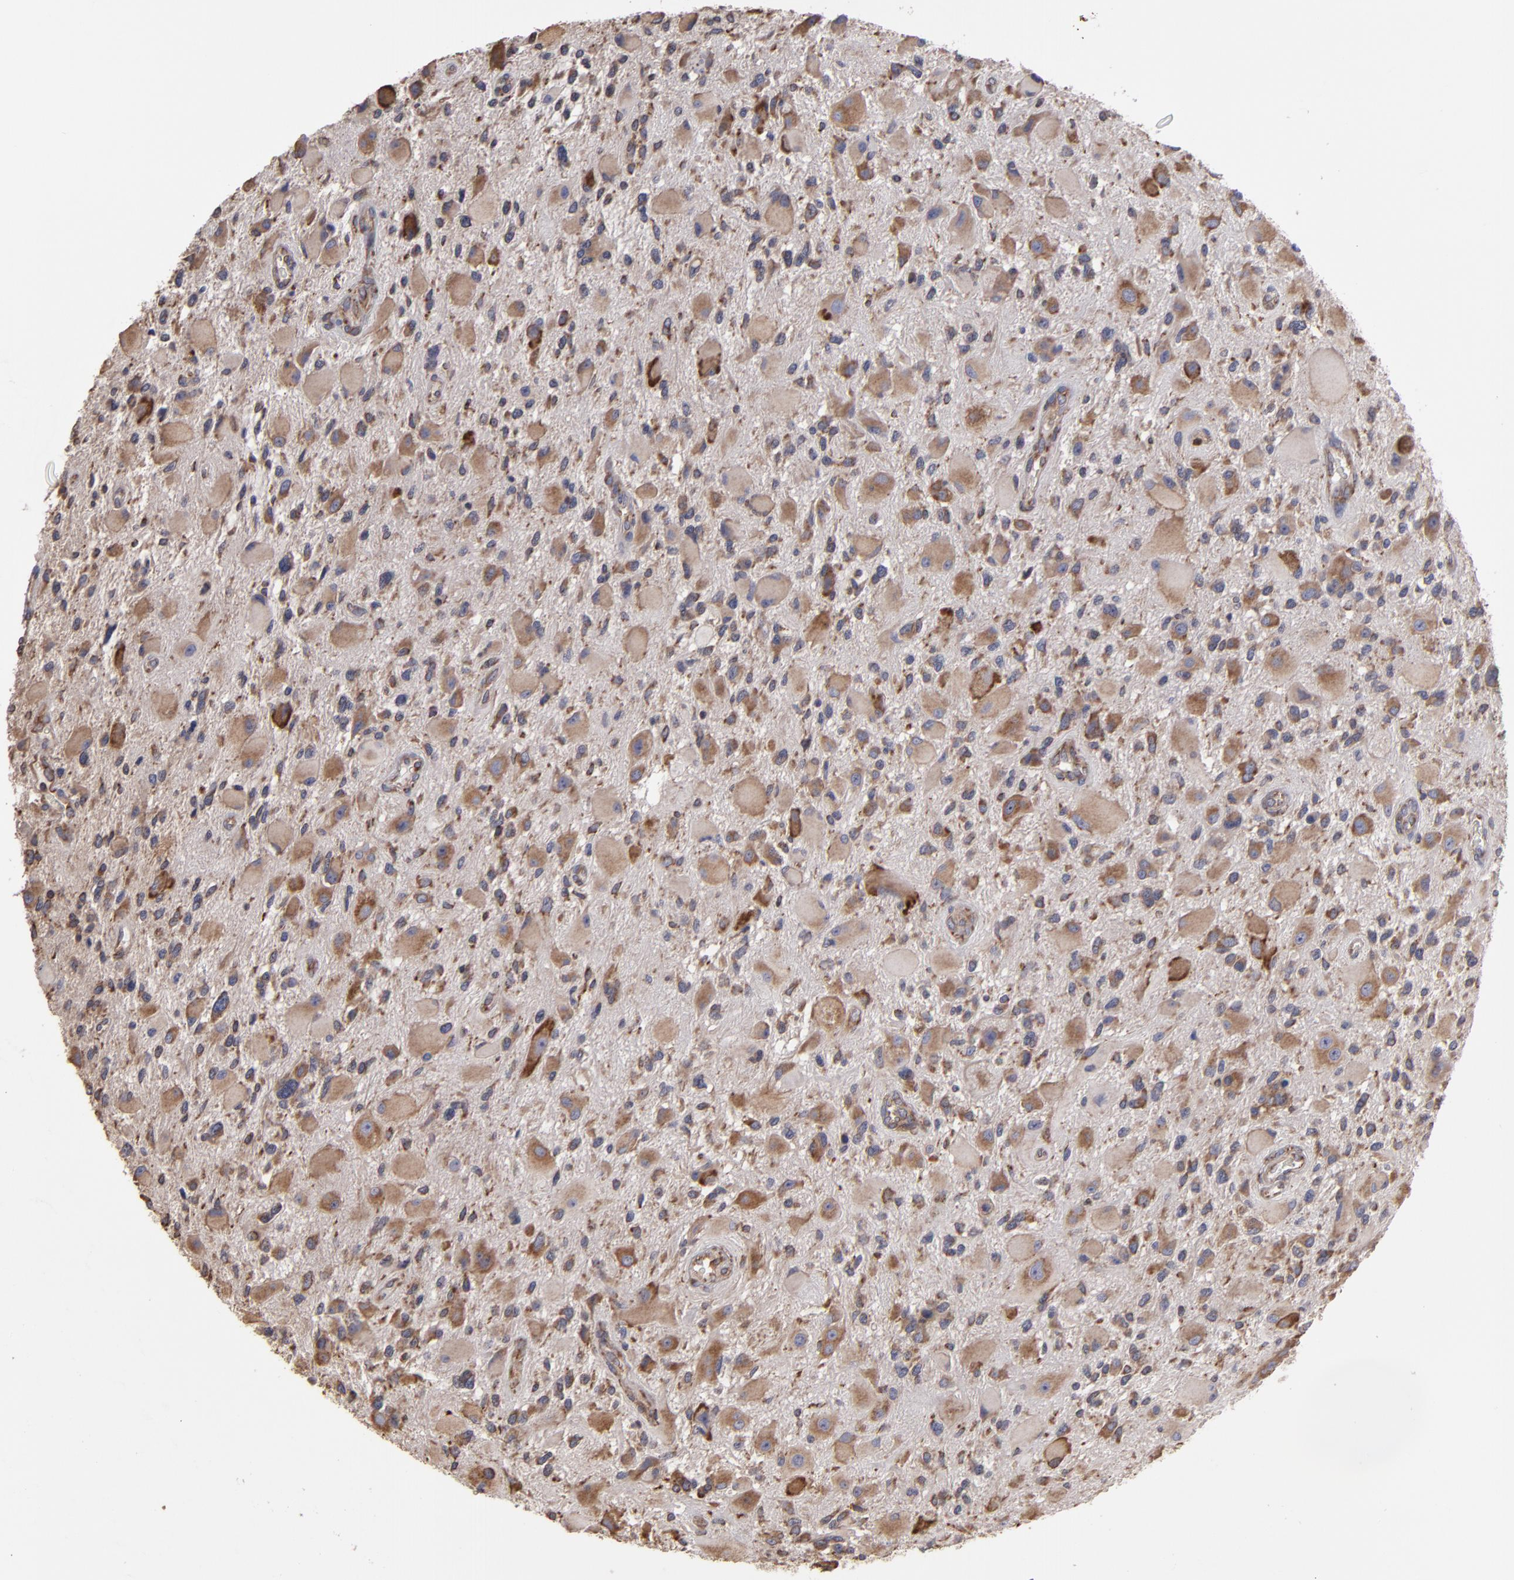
{"staining": {"intensity": "moderate", "quantity": "25%-75%", "location": "cytoplasmic/membranous"}, "tissue": "glioma", "cell_type": "Tumor cells", "image_type": "cancer", "snomed": [{"axis": "morphology", "description": "Glioma, malignant, High grade"}, {"axis": "topography", "description": "Brain"}], "caption": "Immunohistochemical staining of high-grade glioma (malignant) reveals medium levels of moderate cytoplasmic/membranous protein staining in approximately 25%-75% of tumor cells.", "gene": "SND1", "patient": {"sex": "female", "age": 60}}